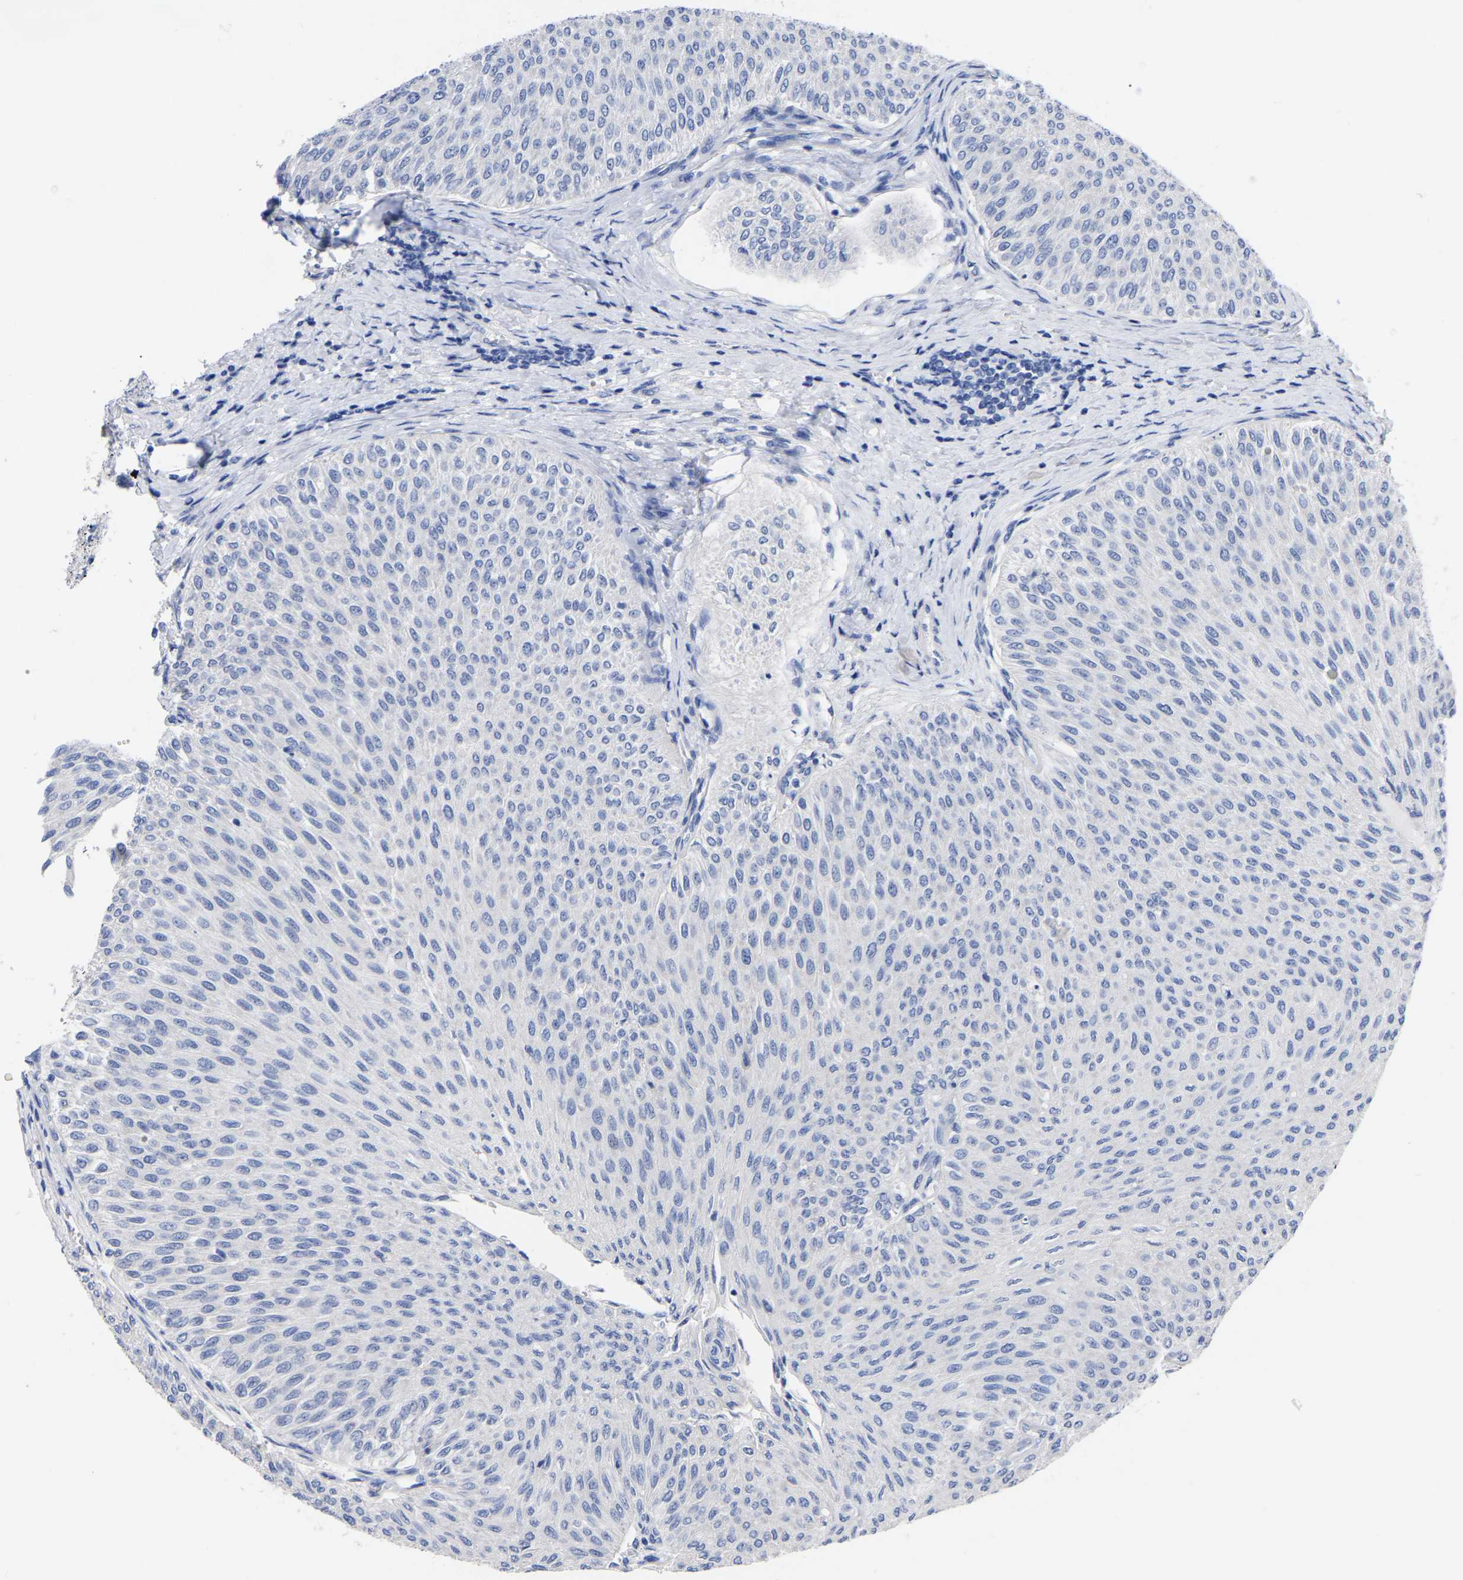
{"staining": {"intensity": "negative", "quantity": "none", "location": "none"}, "tissue": "urothelial cancer", "cell_type": "Tumor cells", "image_type": "cancer", "snomed": [{"axis": "morphology", "description": "Urothelial carcinoma, Low grade"}, {"axis": "topography", "description": "Urinary bladder"}], "caption": "Tumor cells are negative for protein expression in human urothelial carcinoma (low-grade).", "gene": "ANXA13", "patient": {"sex": "male", "age": 78}}